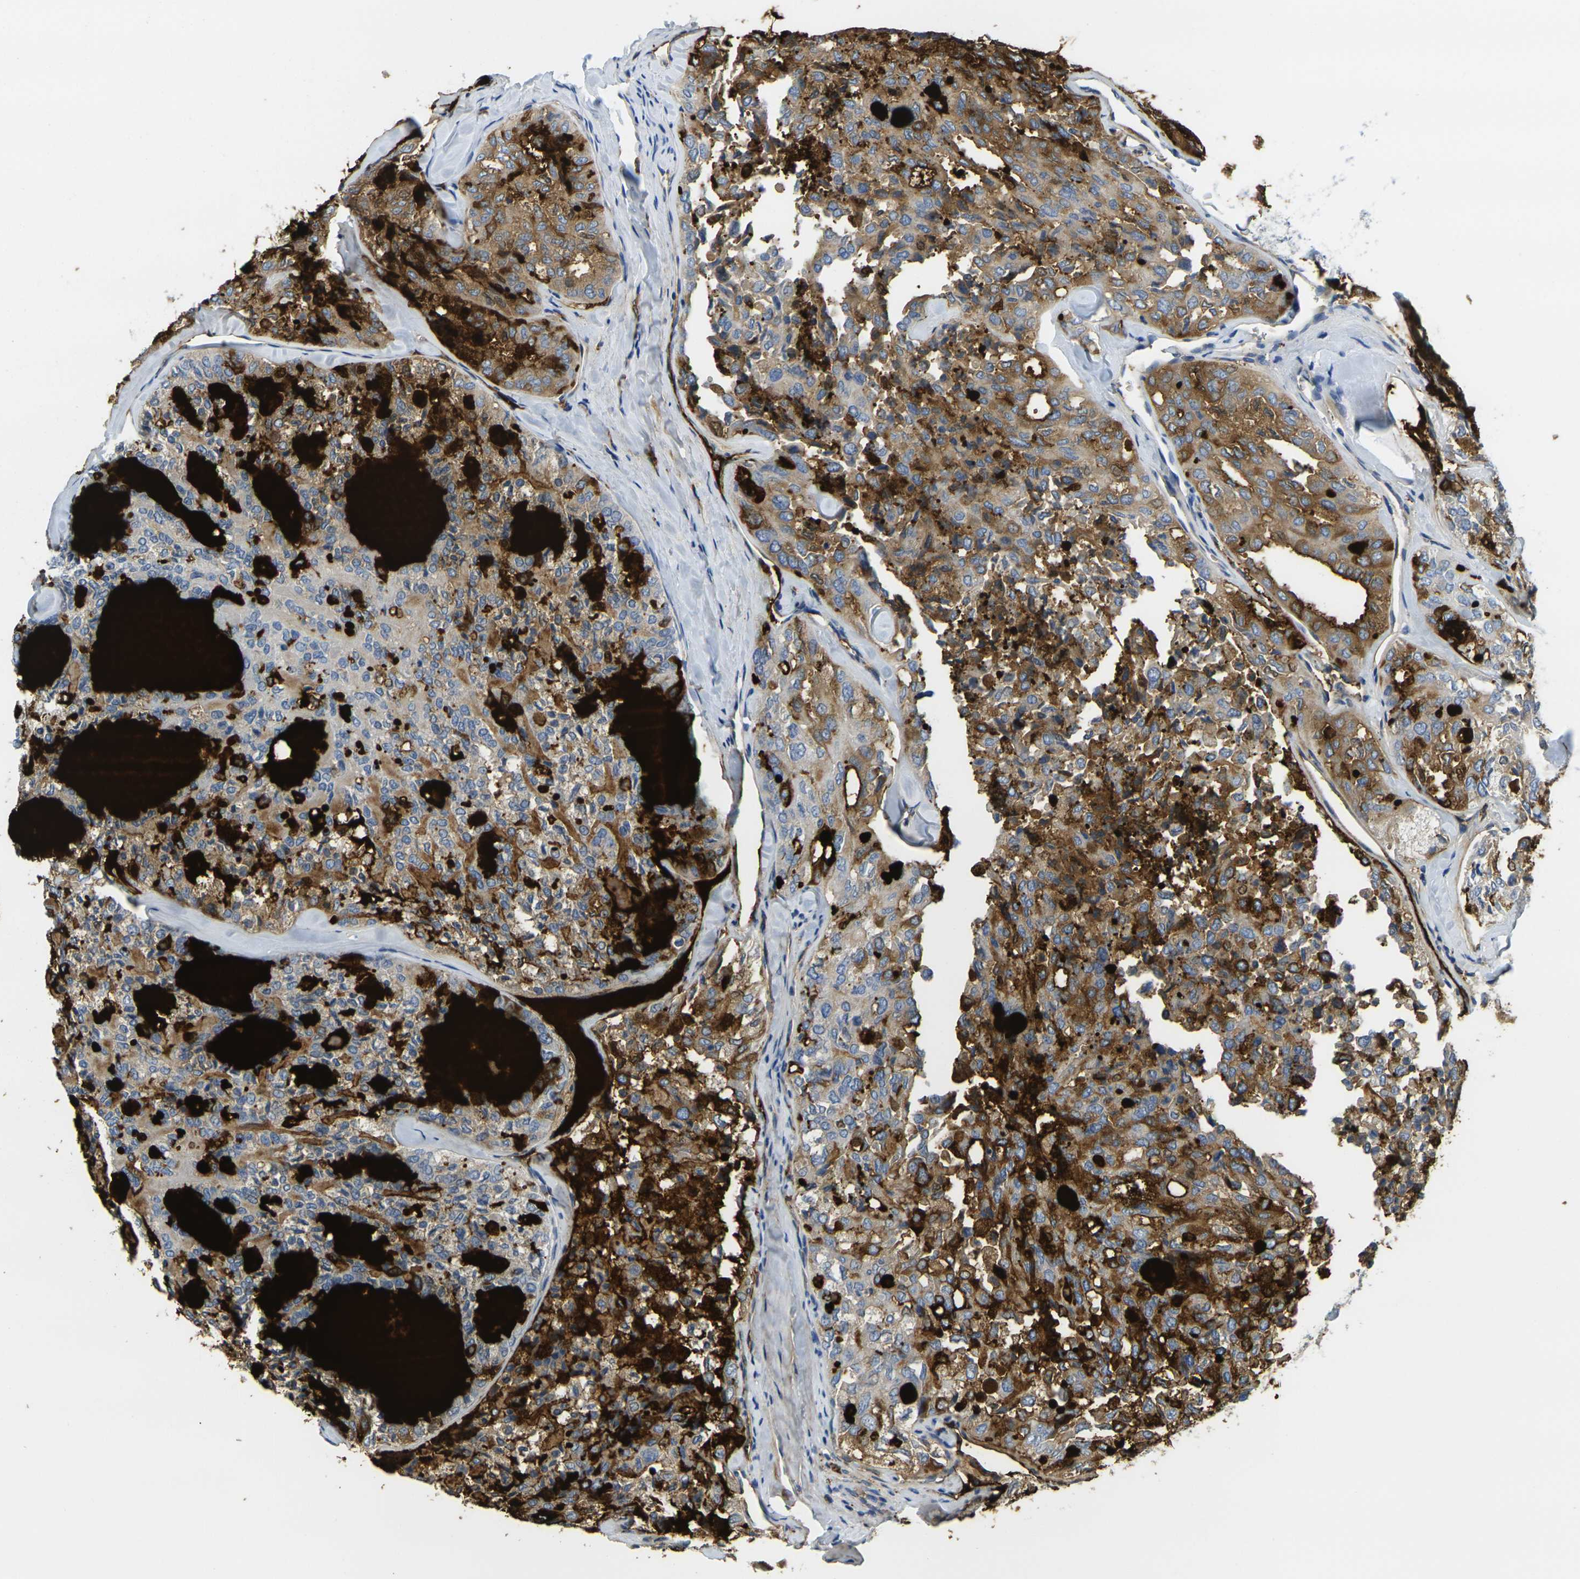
{"staining": {"intensity": "strong", "quantity": "25%-75%", "location": "cytoplasmic/membranous"}, "tissue": "thyroid cancer", "cell_type": "Tumor cells", "image_type": "cancer", "snomed": [{"axis": "morphology", "description": "Follicular adenoma carcinoma, NOS"}, {"axis": "topography", "description": "Thyroid gland"}], "caption": "The micrograph demonstrates immunohistochemical staining of thyroid cancer. There is strong cytoplasmic/membranous staining is identified in about 25%-75% of tumor cells. Using DAB (brown) and hematoxylin (blue) stains, captured at high magnification using brightfield microscopy.", "gene": "GPR15", "patient": {"sex": "male", "age": 75}}